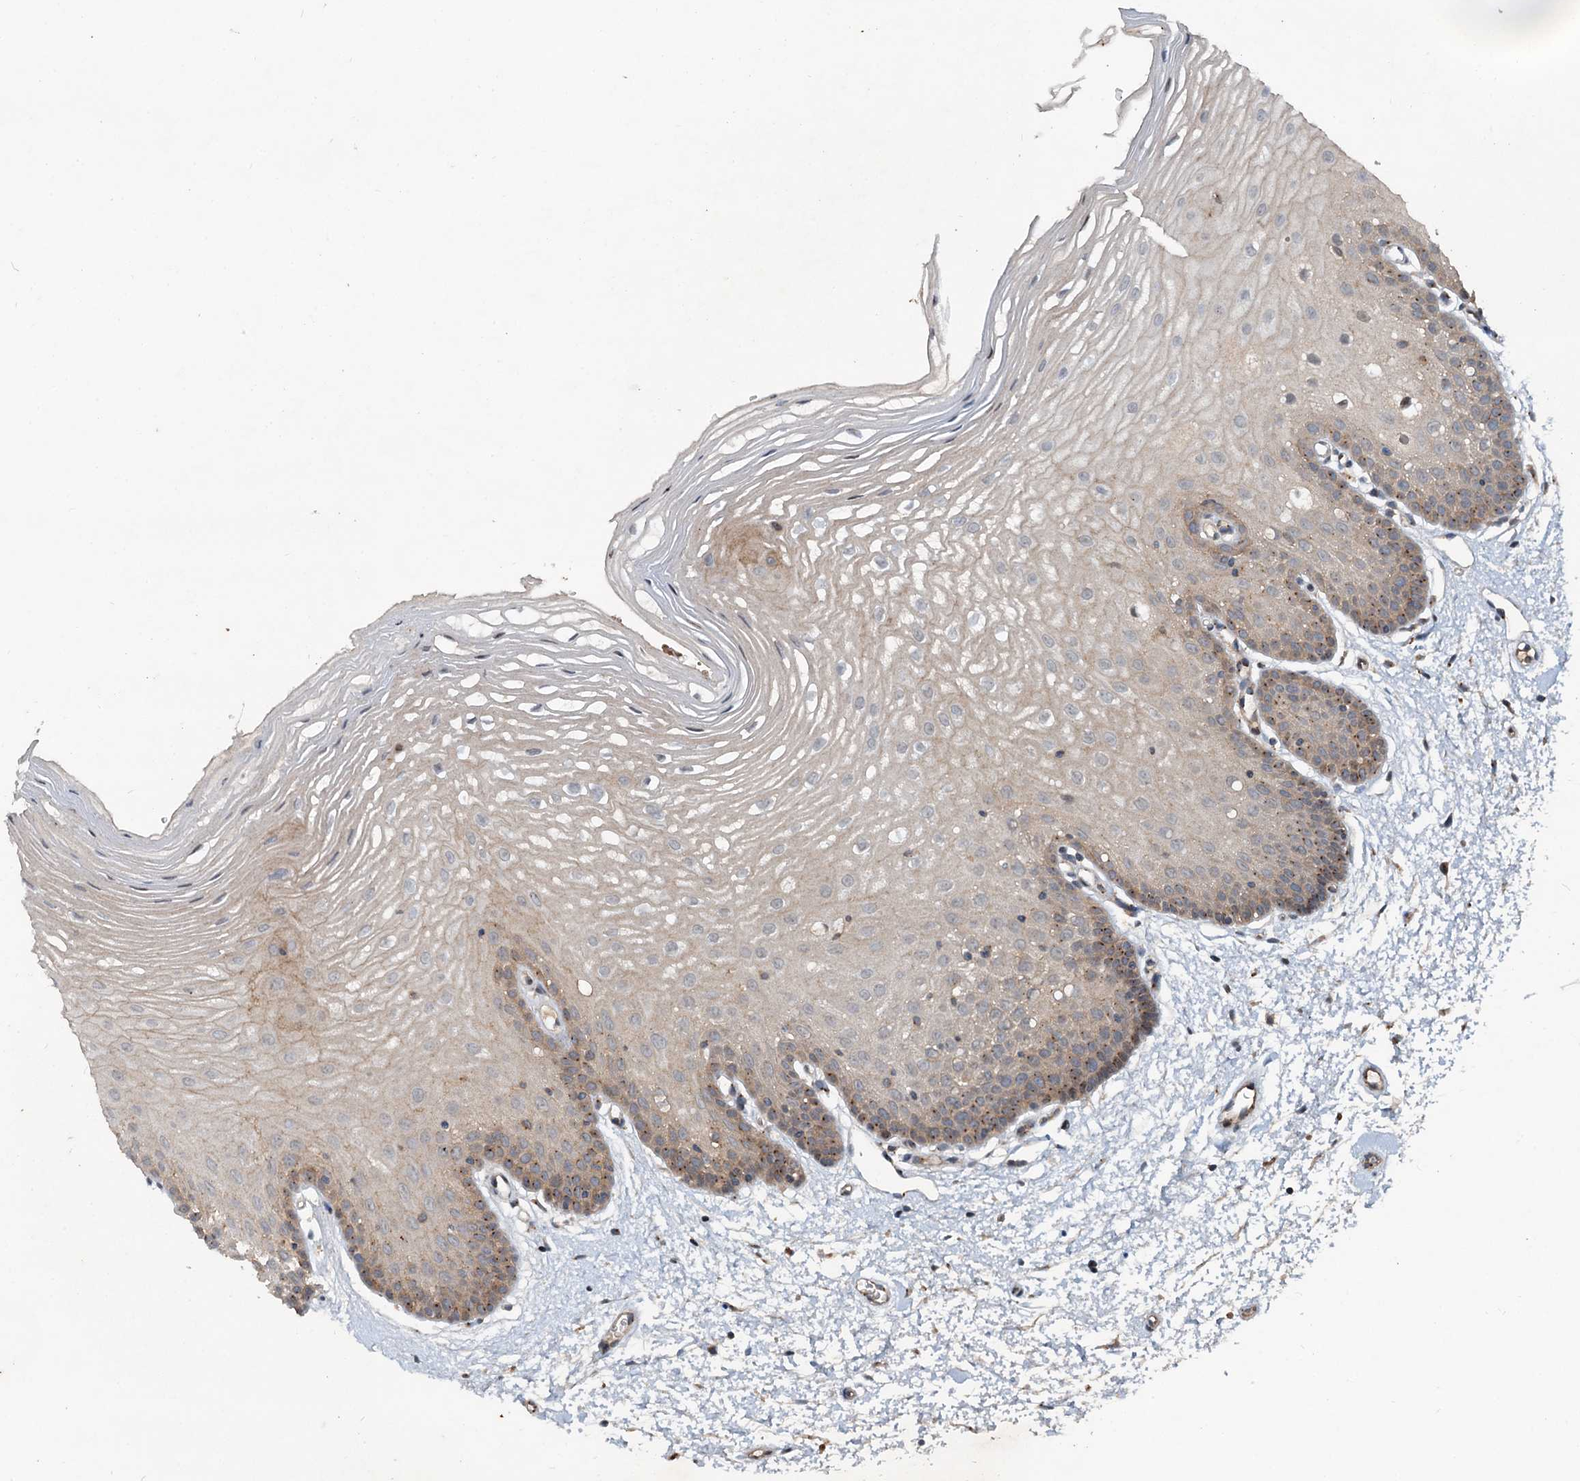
{"staining": {"intensity": "moderate", "quantity": "<25%", "location": "cytoplasmic/membranous"}, "tissue": "oral mucosa", "cell_type": "Squamous epithelial cells", "image_type": "normal", "snomed": [{"axis": "morphology", "description": "Normal tissue, NOS"}, {"axis": "topography", "description": "Oral tissue"}, {"axis": "topography", "description": "Tounge, NOS"}], "caption": "A micrograph showing moderate cytoplasmic/membranous staining in about <25% of squamous epithelial cells in benign oral mucosa, as visualized by brown immunohistochemical staining.", "gene": "CEP68", "patient": {"sex": "female", "age": 73}}